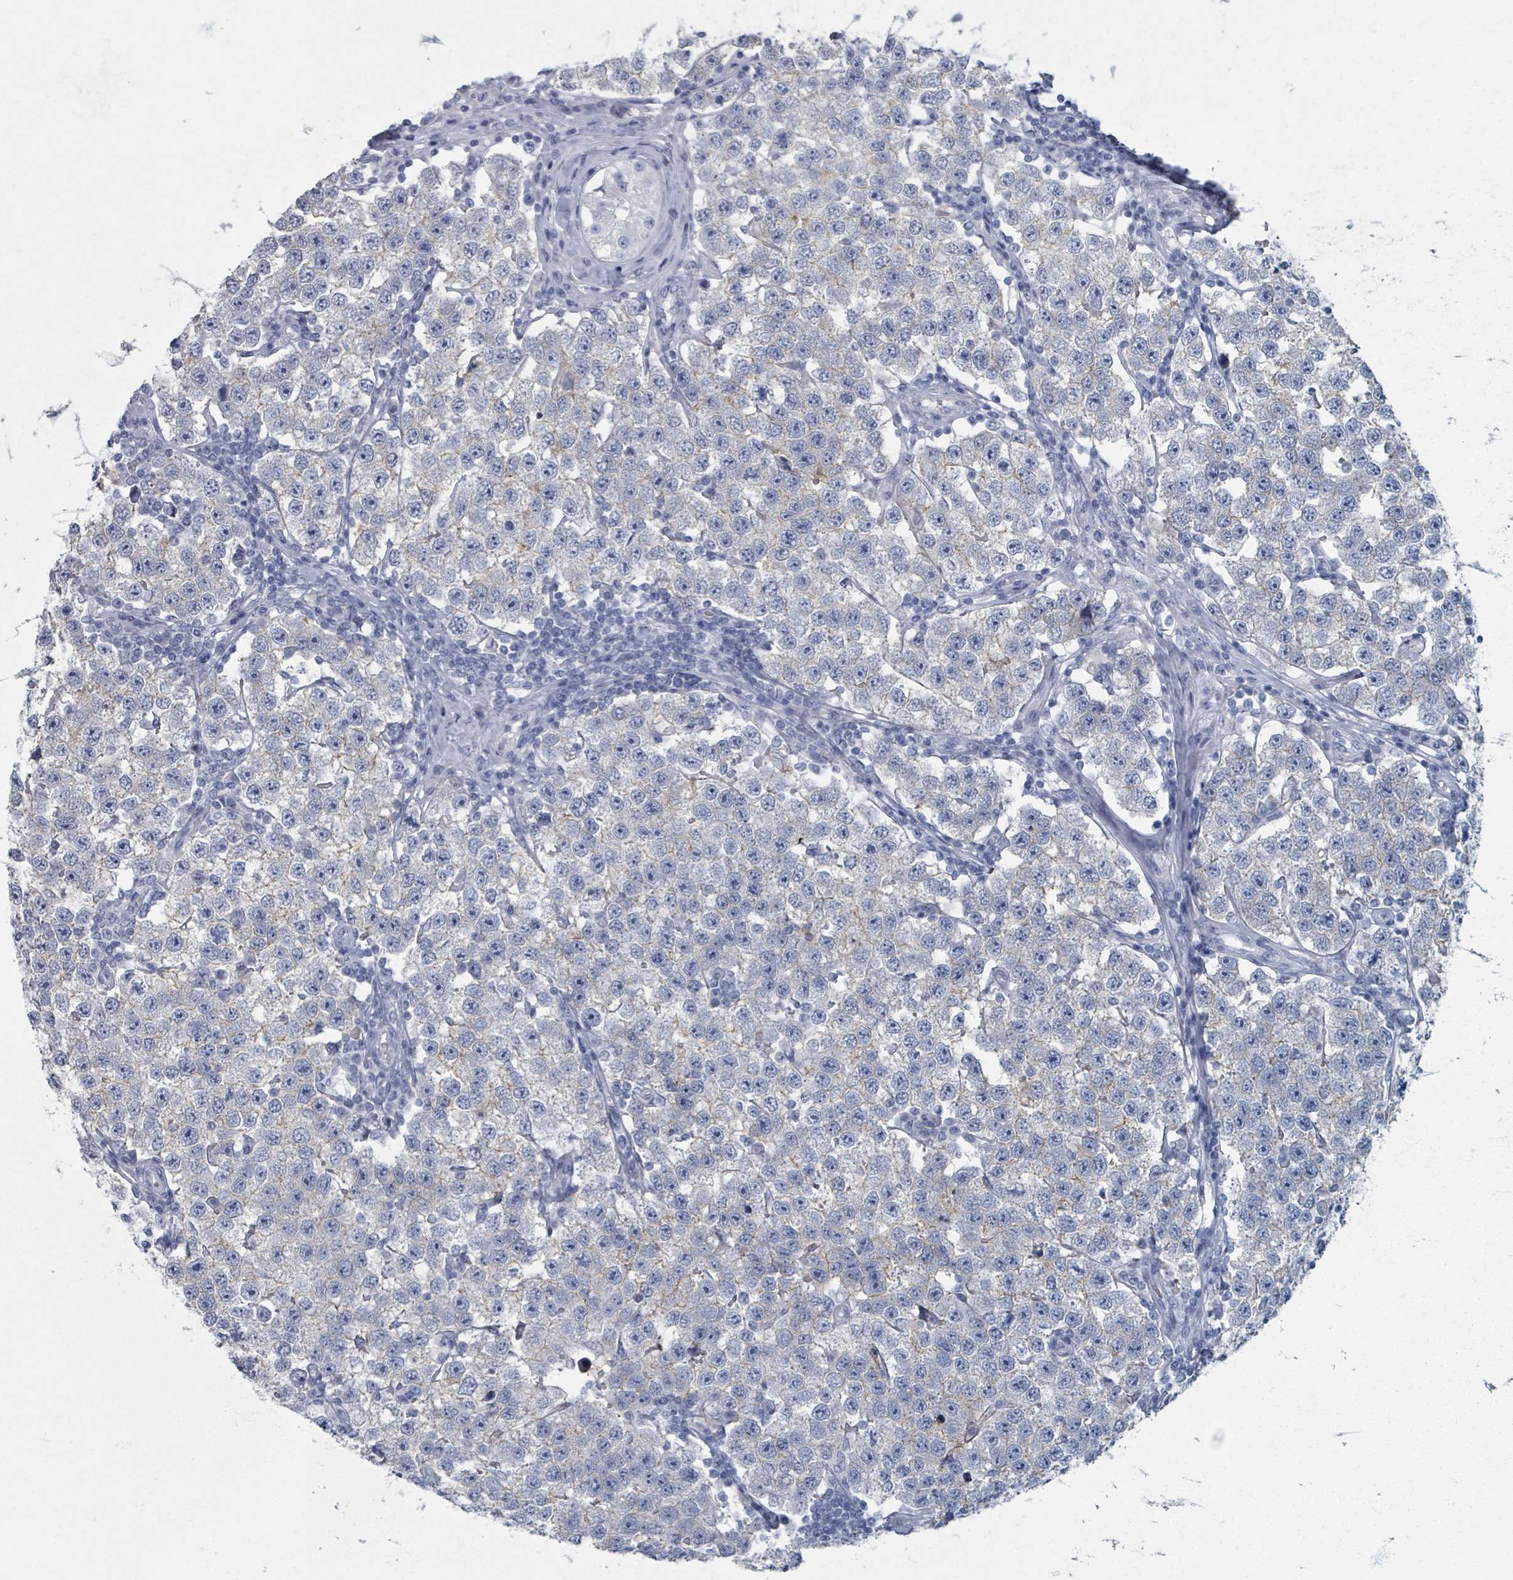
{"staining": {"intensity": "negative", "quantity": "none", "location": "none"}, "tissue": "testis cancer", "cell_type": "Tumor cells", "image_type": "cancer", "snomed": [{"axis": "morphology", "description": "Seminoma, NOS"}, {"axis": "topography", "description": "Testis"}], "caption": "Tumor cells show no significant protein positivity in seminoma (testis).", "gene": "TAS2R1", "patient": {"sex": "male", "age": 34}}